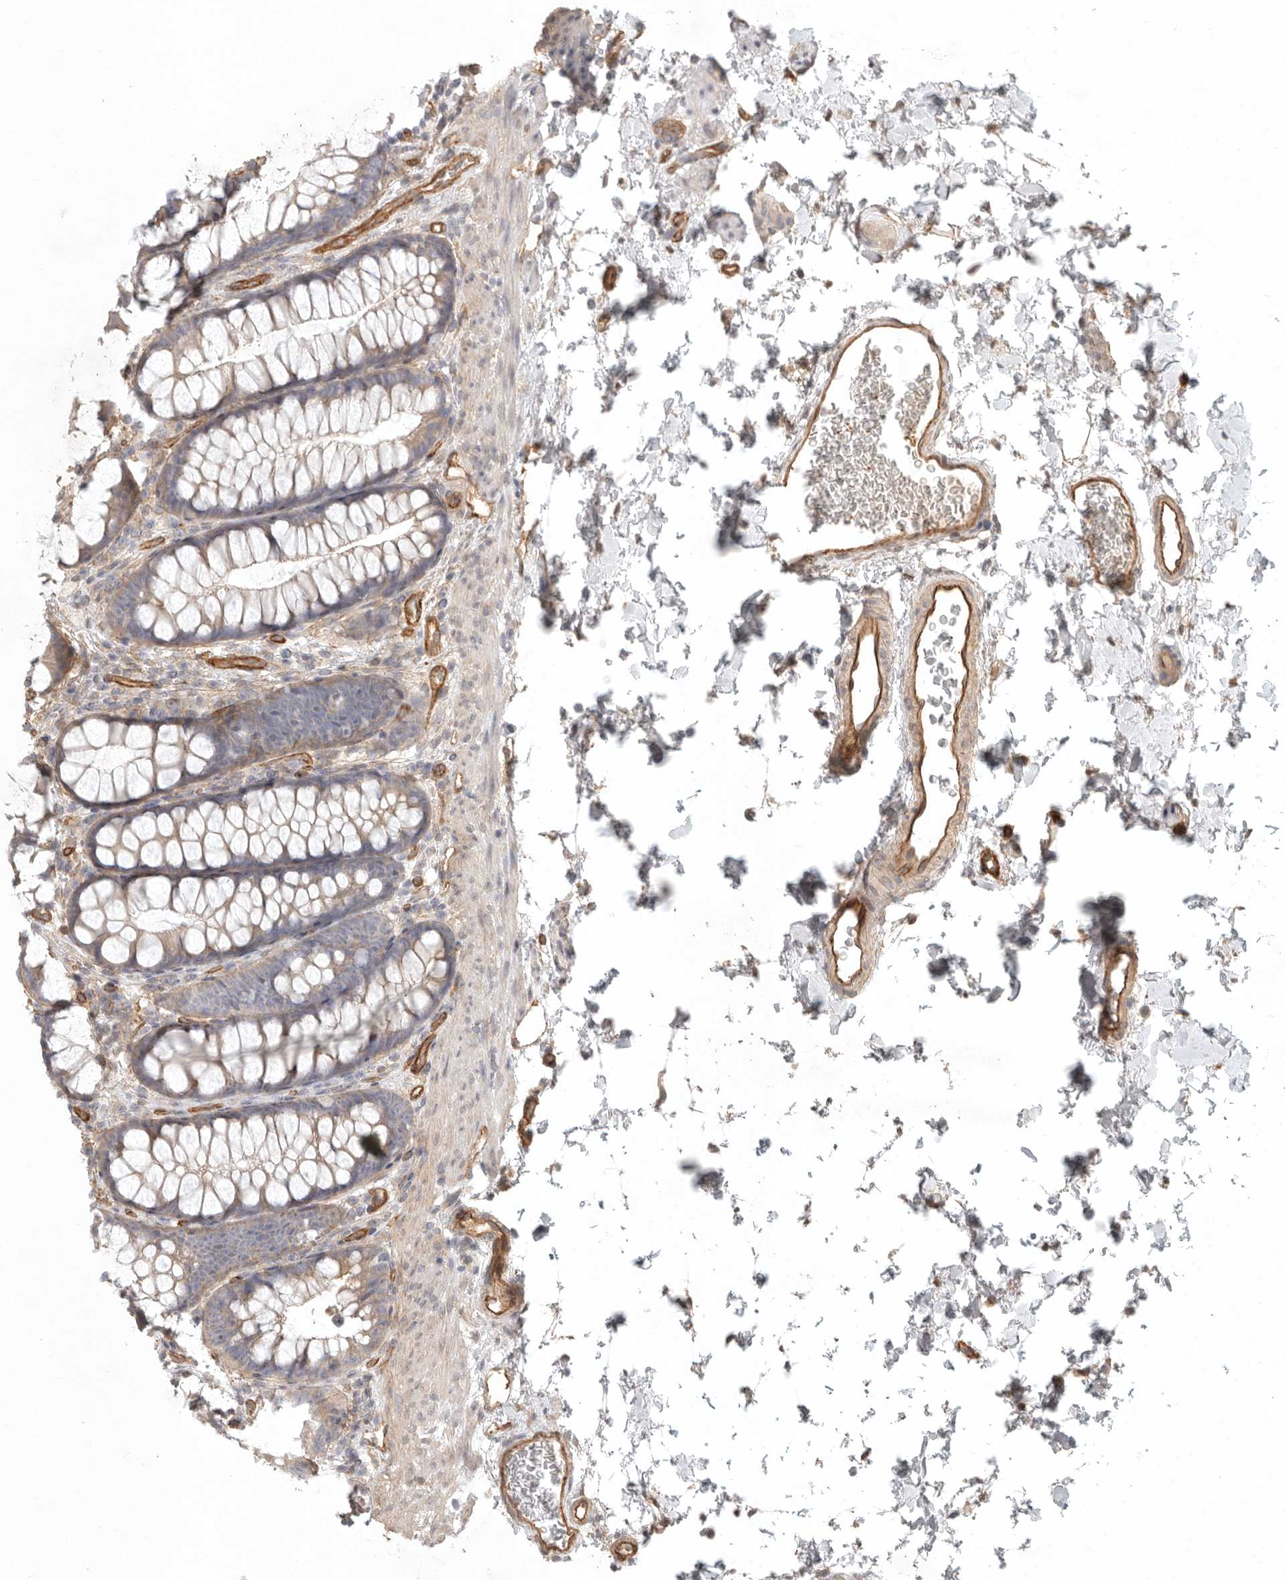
{"staining": {"intensity": "strong", "quantity": ">75%", "location": "cytoplasmic/membranous"}, "tissue": "colon", "cell_type": "Endothelial cells", "image_type": "normal", "snomed": [{"axis": "morphology", "description": "Normal tissue, NOS"}, {"axis": "topography", "description": "Colon"}], "caption": "Immunohistochemistry (IHC) (DAB) staining of normal human colon displays strong cytoplasmic/membranous protein expression in about >75% of endothelial cells.", "gene": "LONRF1", "patient": {"sex": "female", "age": 62}}